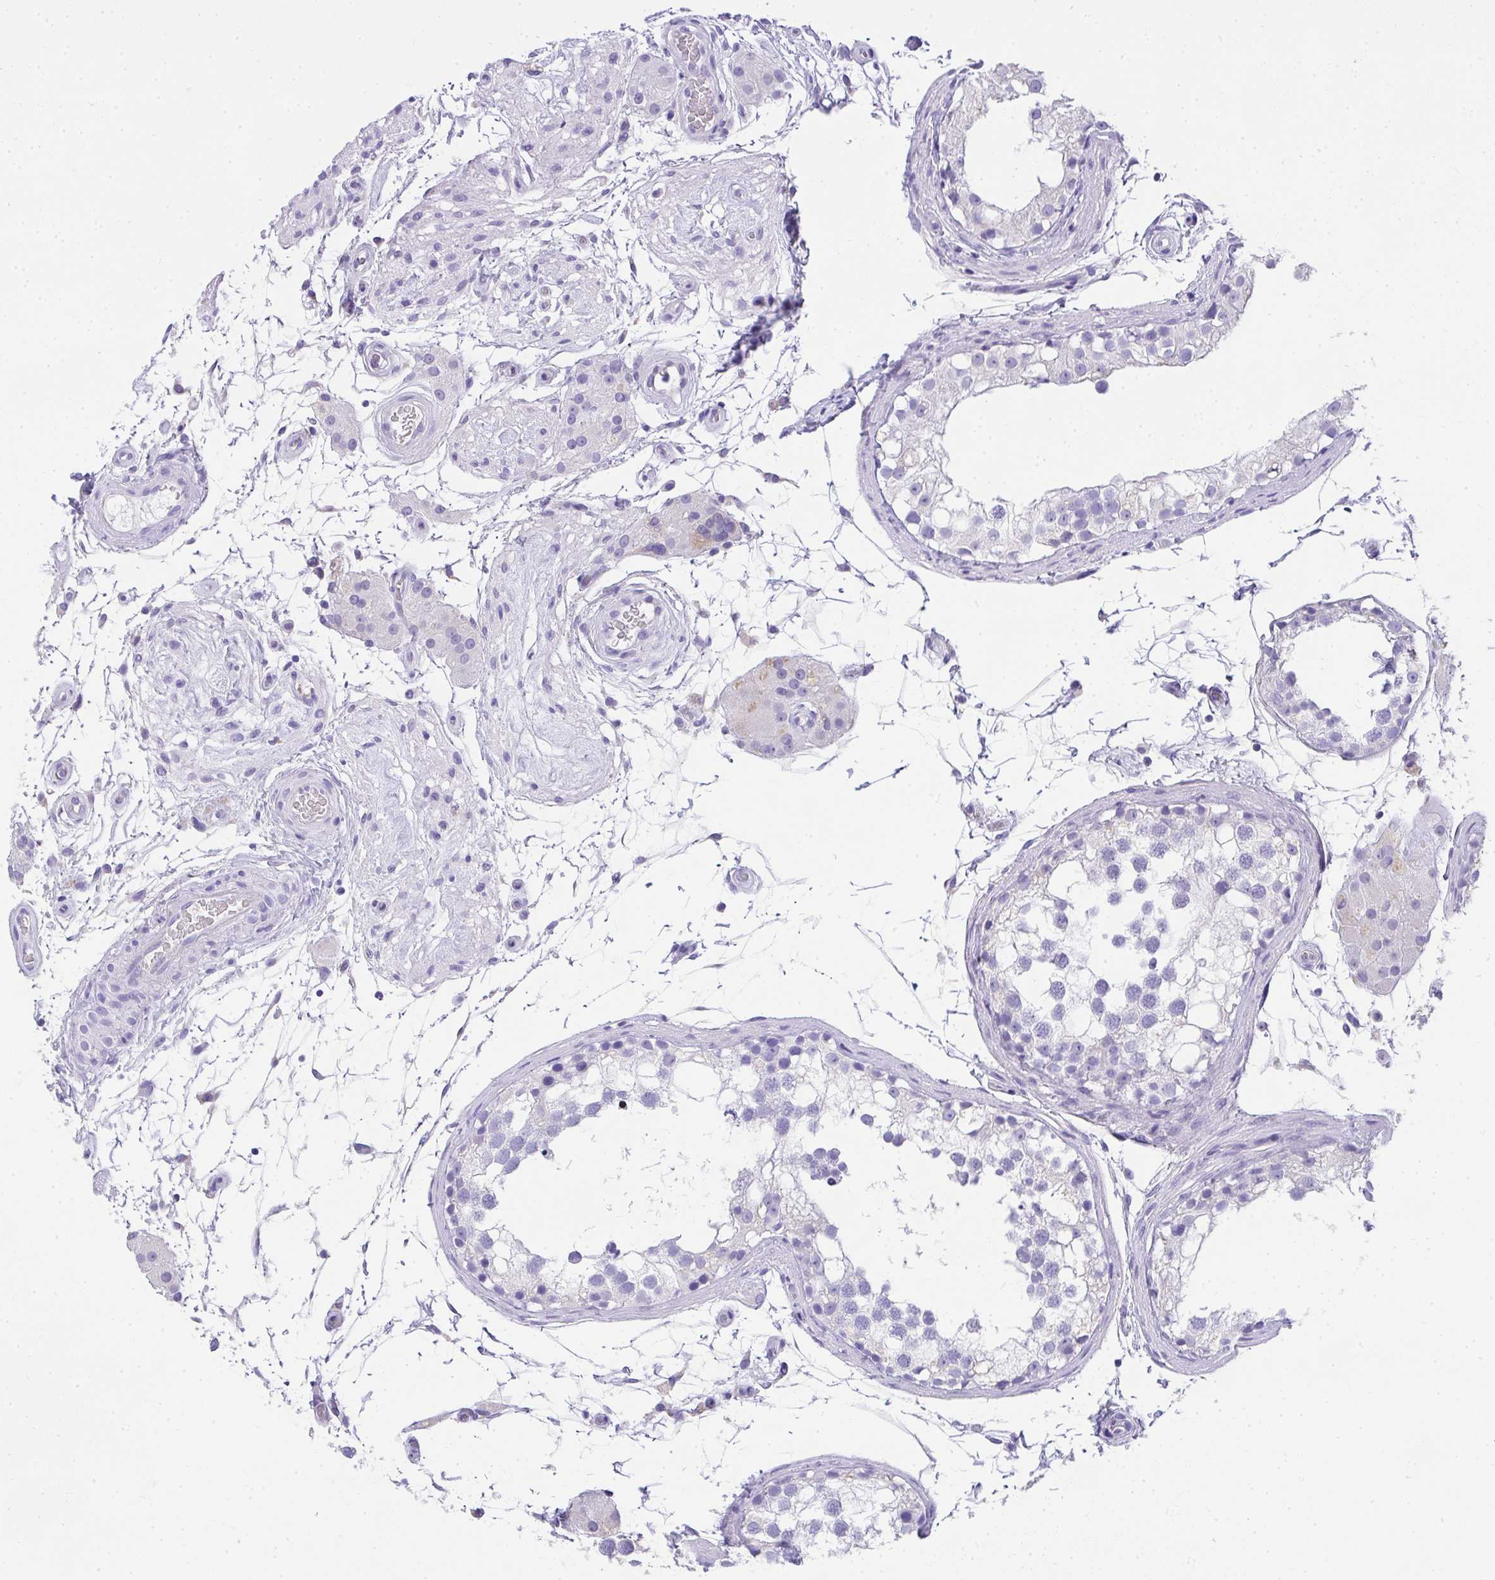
{"staining": {"intensity": "negative", "quantity": "none", "location": "none"}, "tissue": "testis", "cell_type": "Cells in seminiferous ducts", "image_type": "normal", "snomed": [{"axis": "morphology", "description": "Normal tissue, NOS"}, {"axis": "morphology", "description": "Seminoma, NOS"}, {"axis": "topography", "description": "Testis"}], "caption": "The micrograph exhibits no significant expression in cells in seminiferous ducts of testis. The staining is performed using DAB (3,3'-diaminobenzidine) brown chromogen with nuclei counter-stained in using hematoxylin.", "gene": "AVIL", "patient": {"sex": "male", "age": 65}}